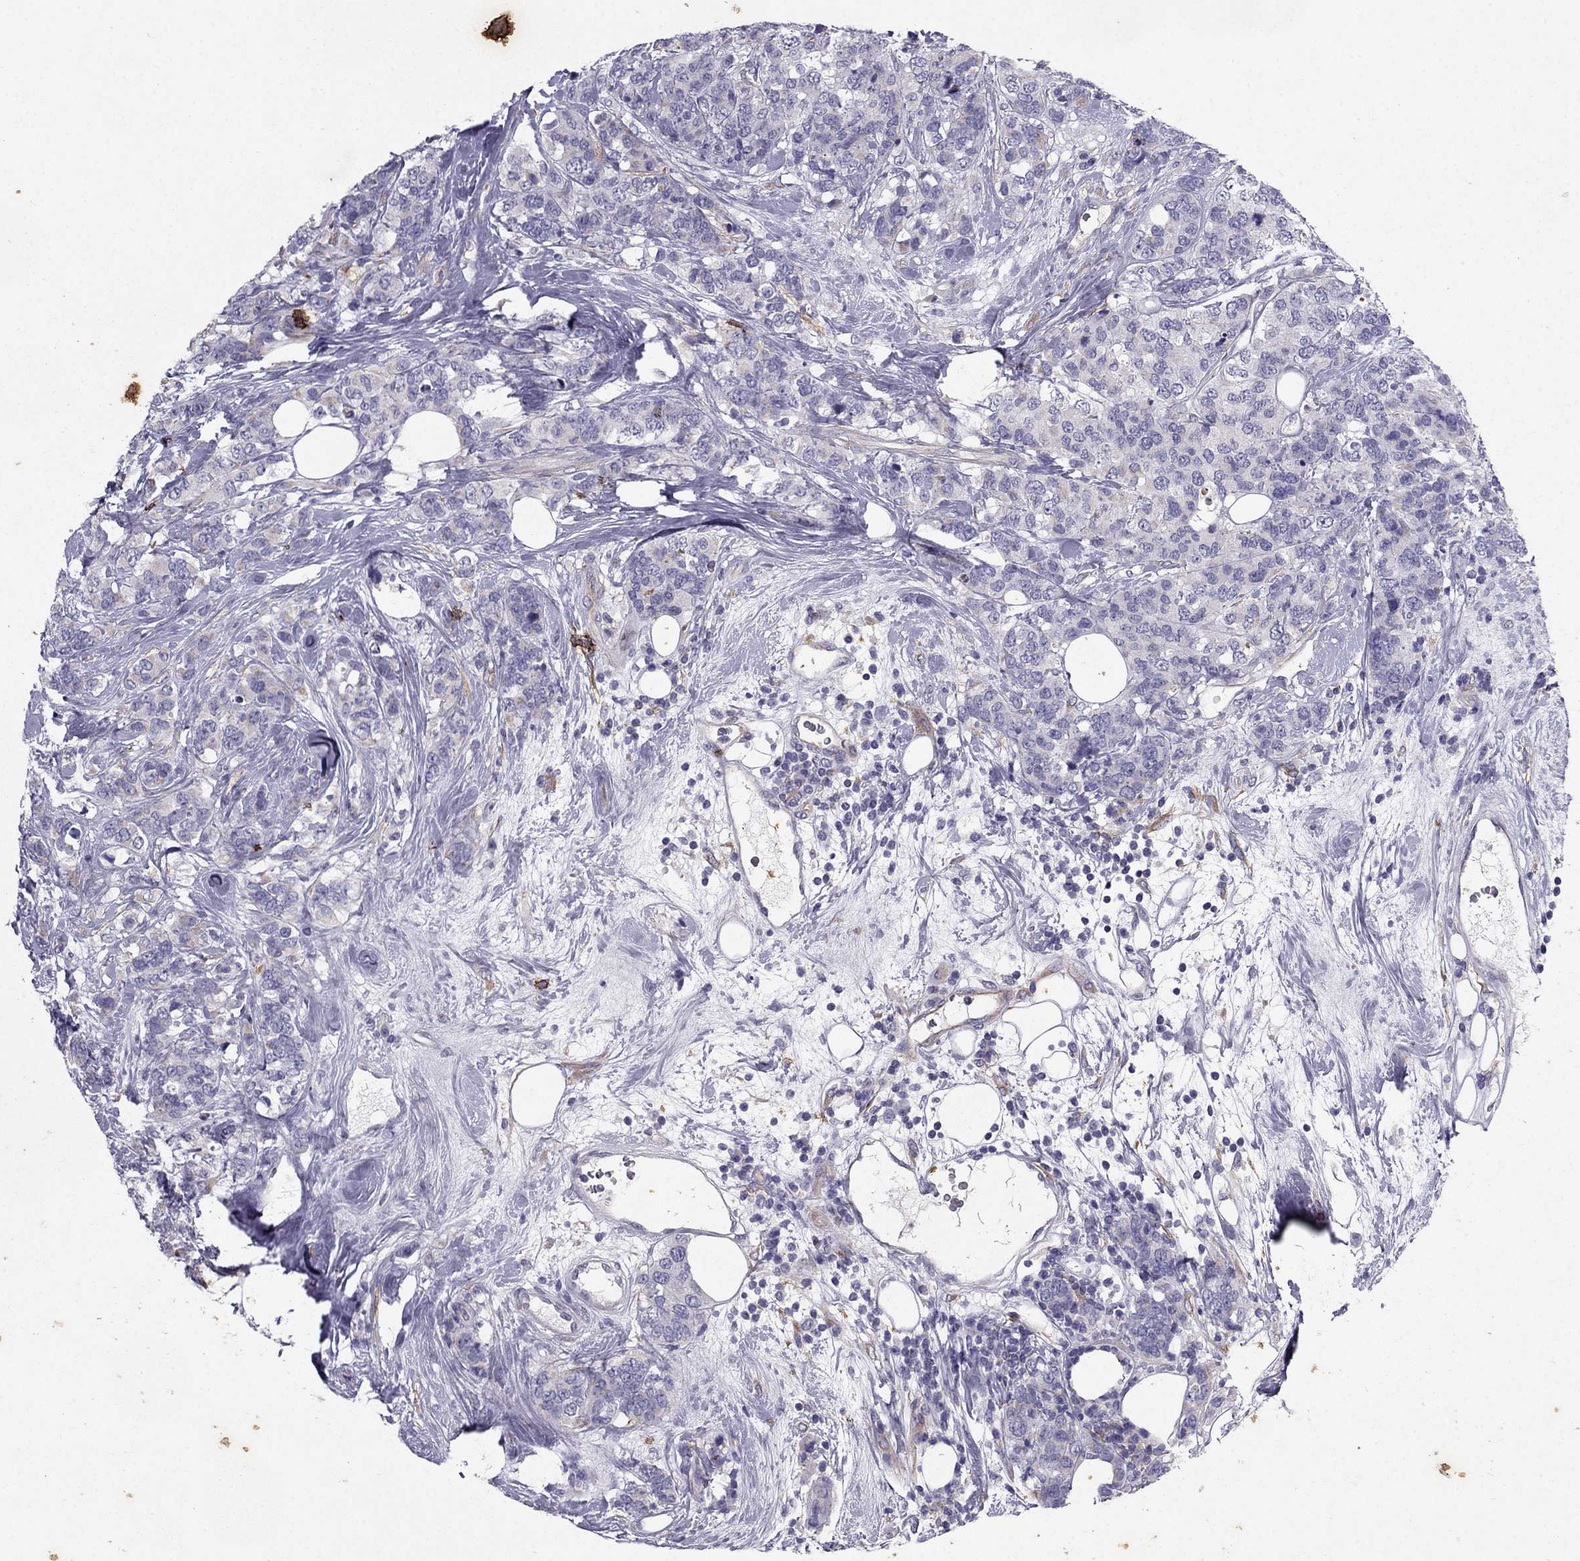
{"staining": {"intensity": "negative", "quantity": "none", "location": "none"}, "tissue": "breast cancer", "cell_type": "Tumor cells", "image_type": "cancer", "snomed": [{"axis": "morphology", "description": "Lobular carcinoma"}, {"axis": "topography", "description": "Breast"}], "caption": "DAB immunohistochemical staining of breast cancer (lobular carcinoma) exhibits no significant expression in tumor cells.", "gene": "SYT5", "patient": {"sex": "female", "age": 59}}